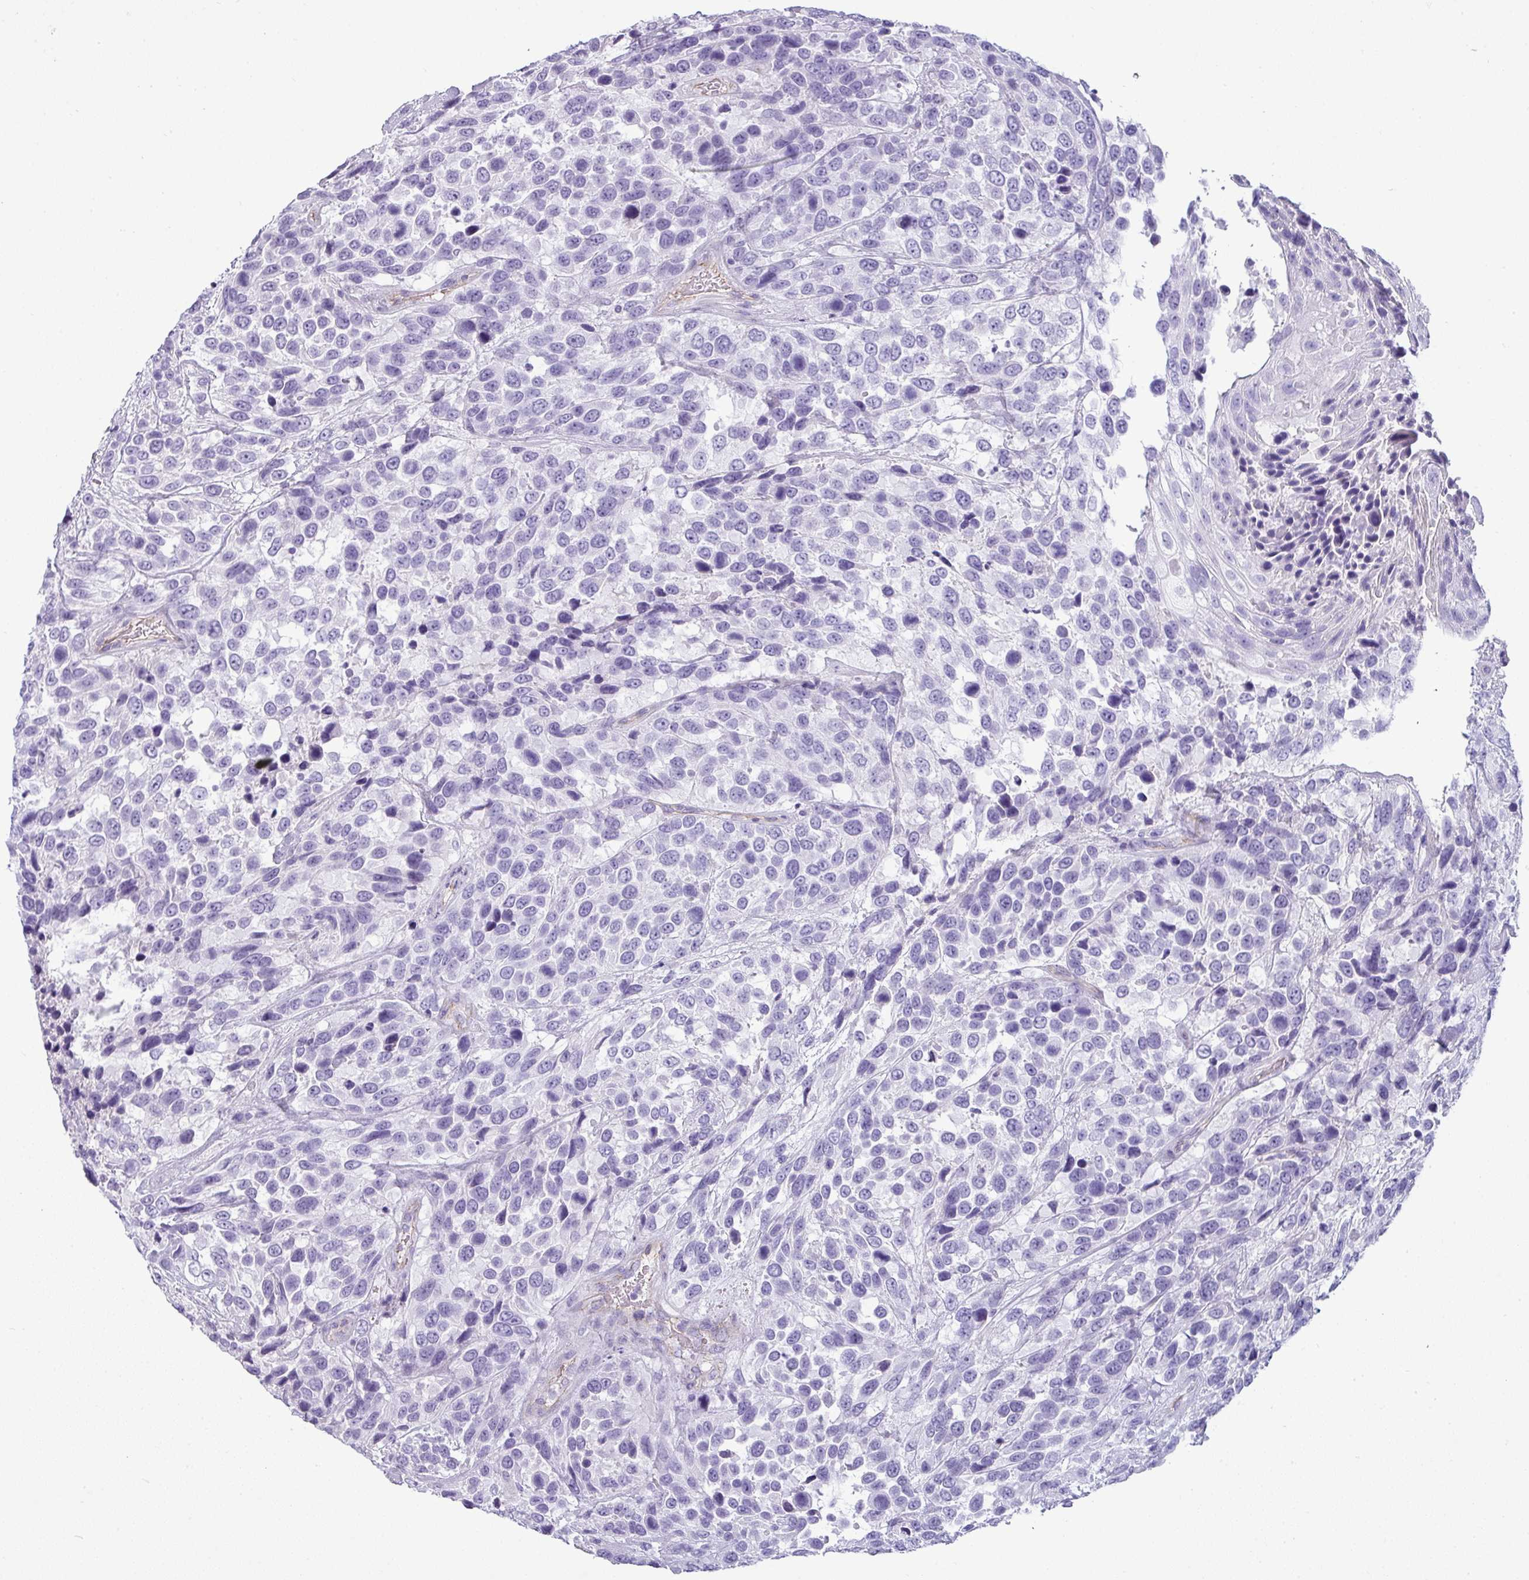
{"staining": {"intensity": "negative", "quantity": "none", "location": "none"}, "tissue": "urothelial cancer", "cell_type": "Tumor cells", "image_type": "cancer", "snomed": [{"axis": "morphology", "description": "Urothelial carcinoma, High grade"}, {"axis": "topography", "description": "Urinary bladder"}], "caption": "High power microscopy image of an immunohistochemistry micrograph of high-grade urothelial carcinoma, revealing no significant expression in tumor cells. (Brightfield microscopy of DAB (3,3'-diaminobenzidine) immunohistochemistry (IHC) at high magnification).", "gene": "VCX2", "patient": {"sex": "female", "age": 70}}